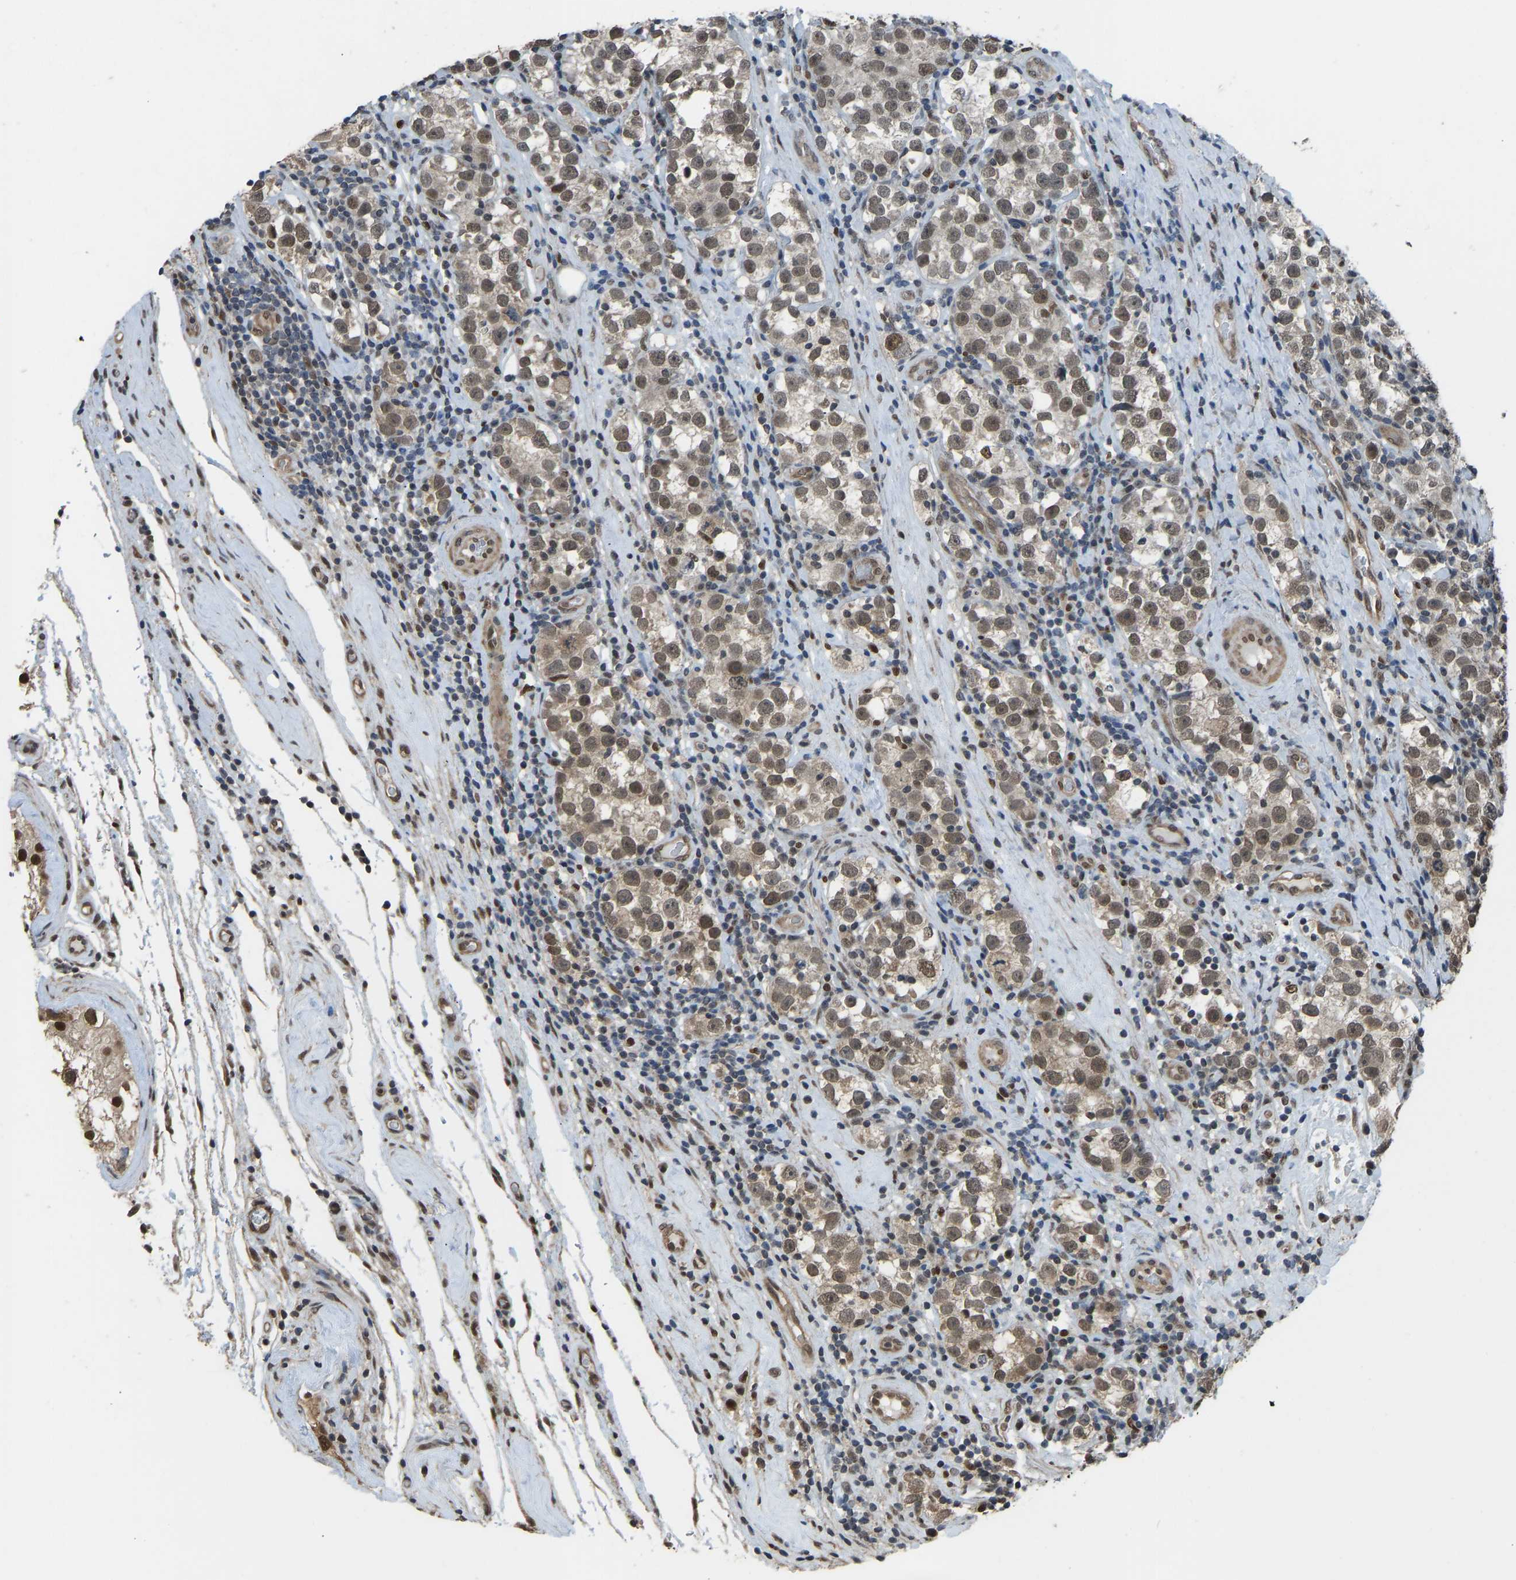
{"staining": {"intensity": "weak", "quantity": "25%-75%", "location": "cytoplasmic/membranous,nuclear"}, "tissue": "testis cancer", "cell_type": "Tumor cells", "image_type": "cancer", "snomed": [{"axis": "morphology", "description": "Normal tissue, NOS"}, {"axis": "morphology", "description": "Seminoma, NOS"}, {"axis": "topography", "description": "Testis"}], "caption": "A high-resolution micrograph shows immunohistochemistry staining of testis cancer (seminoma), which demonstrates weak cytoplasmic/membranous and nuclear positivity in about 25%-75% of tumor cells.", "gene": "KPNA6", "patient": {"sex": "male", "age": 43}}